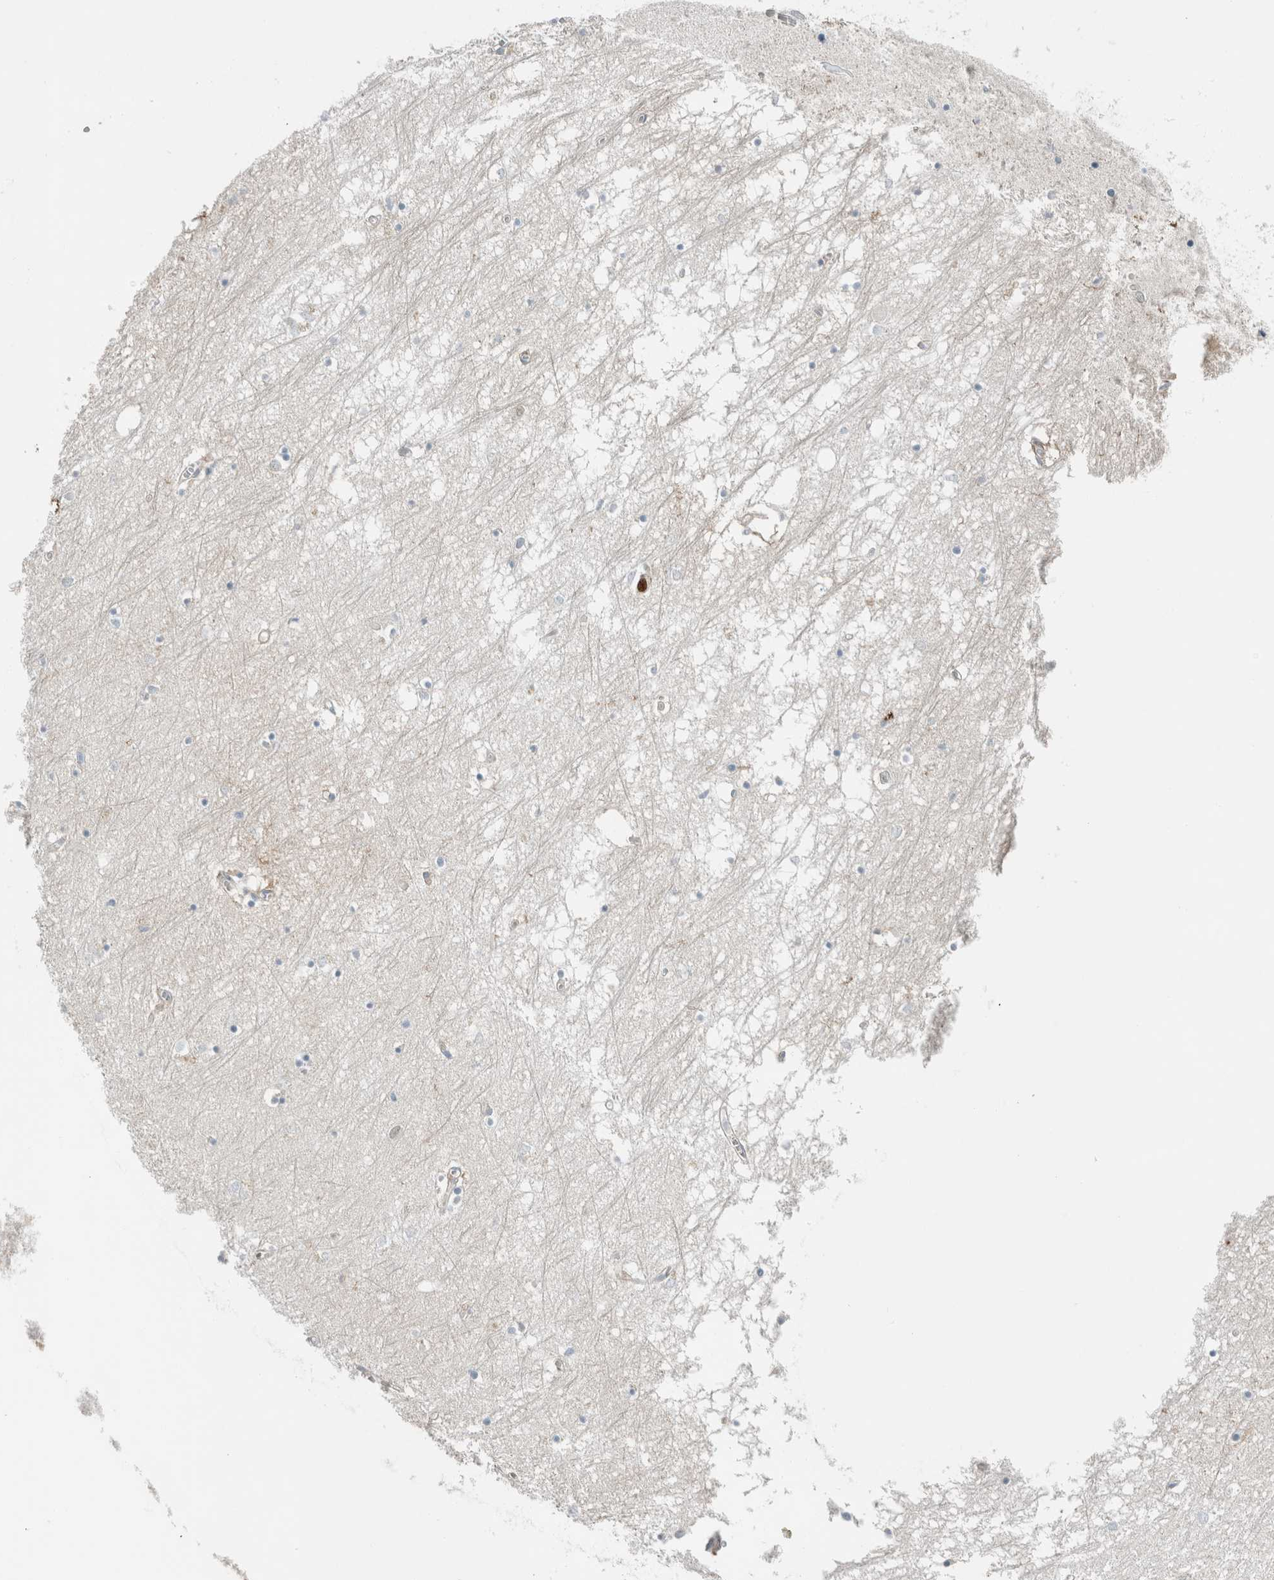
{"staining": {"intensity": "negative", "quantity": "none", "location": "none"}, "tissue": "hippocampus", "cell_type": "Glial cells", "image_type": "normal", "snomed": [{"axis": "morphology", "description": "Normal tissue, NOS"}, {"axis": "topography", "description": "Hippocampus"}], "caption": "This is a micrograph of IHC staining of benign hippocampus, which shows no positivity in glial cells. (DAB IHC with hematoxylin counter stain).", "gene": "ERCC6L2", "patient": {"sex": "male", "age": 70}}